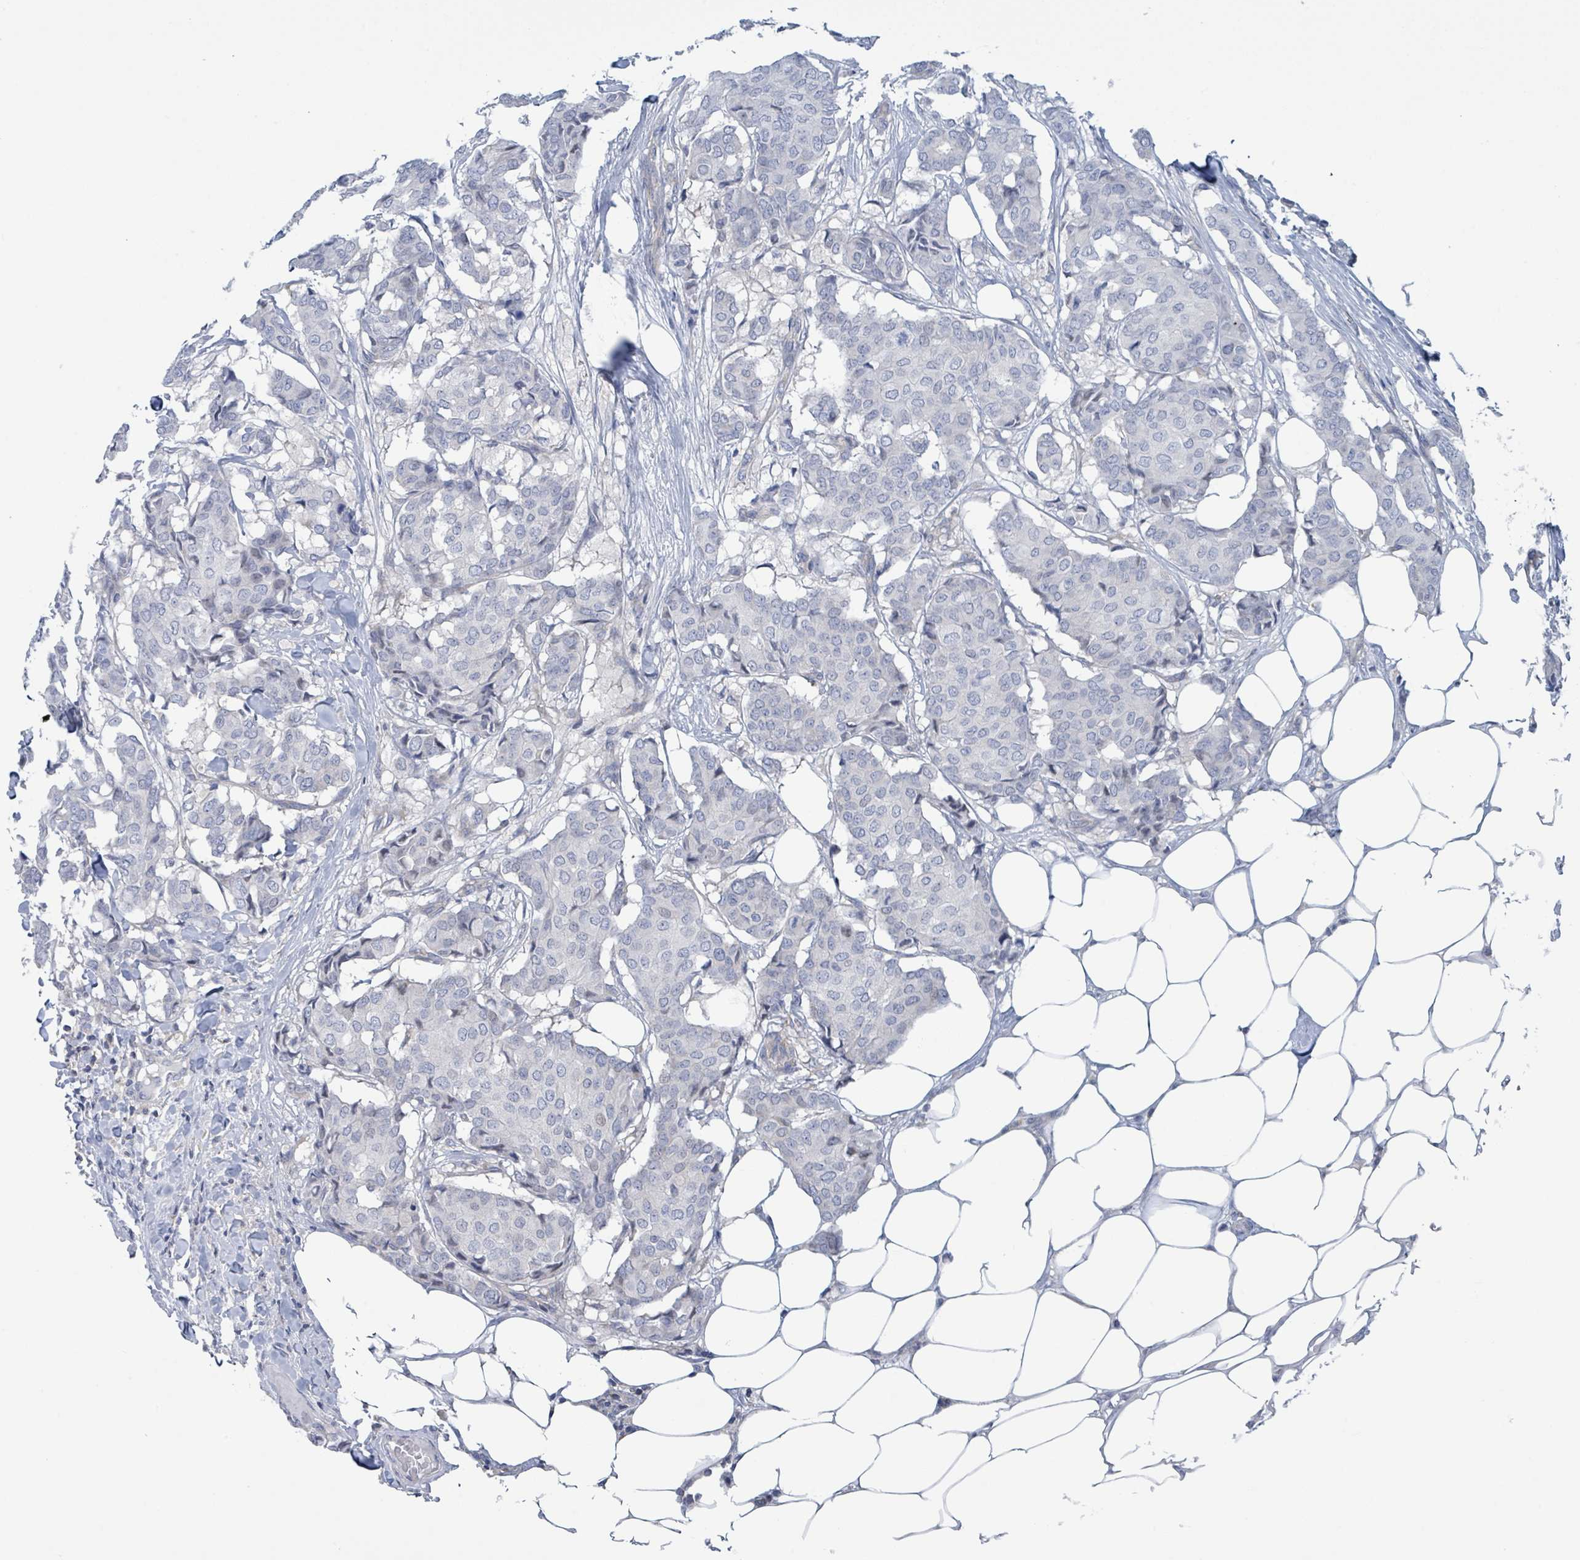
{"staining": {"intensity": "negative", "quantity": "none", "location": "none"}, "tissue": "breast cancer", "cell_type": "Tumor cells", "image_type": "cancer", "snomed": [{"axis": "morphology", "description": "Duct carcinoma"}, {"axis": "topography", "description": "Breast"}], "caption": "Tumor cells are negative for protein expression in human breast cancer. (Brightfield microscopy of DAB immunohistochemistry at high magnification).", "gene": "DGKZ", "patient": {"sex": "female", "age": 75}}